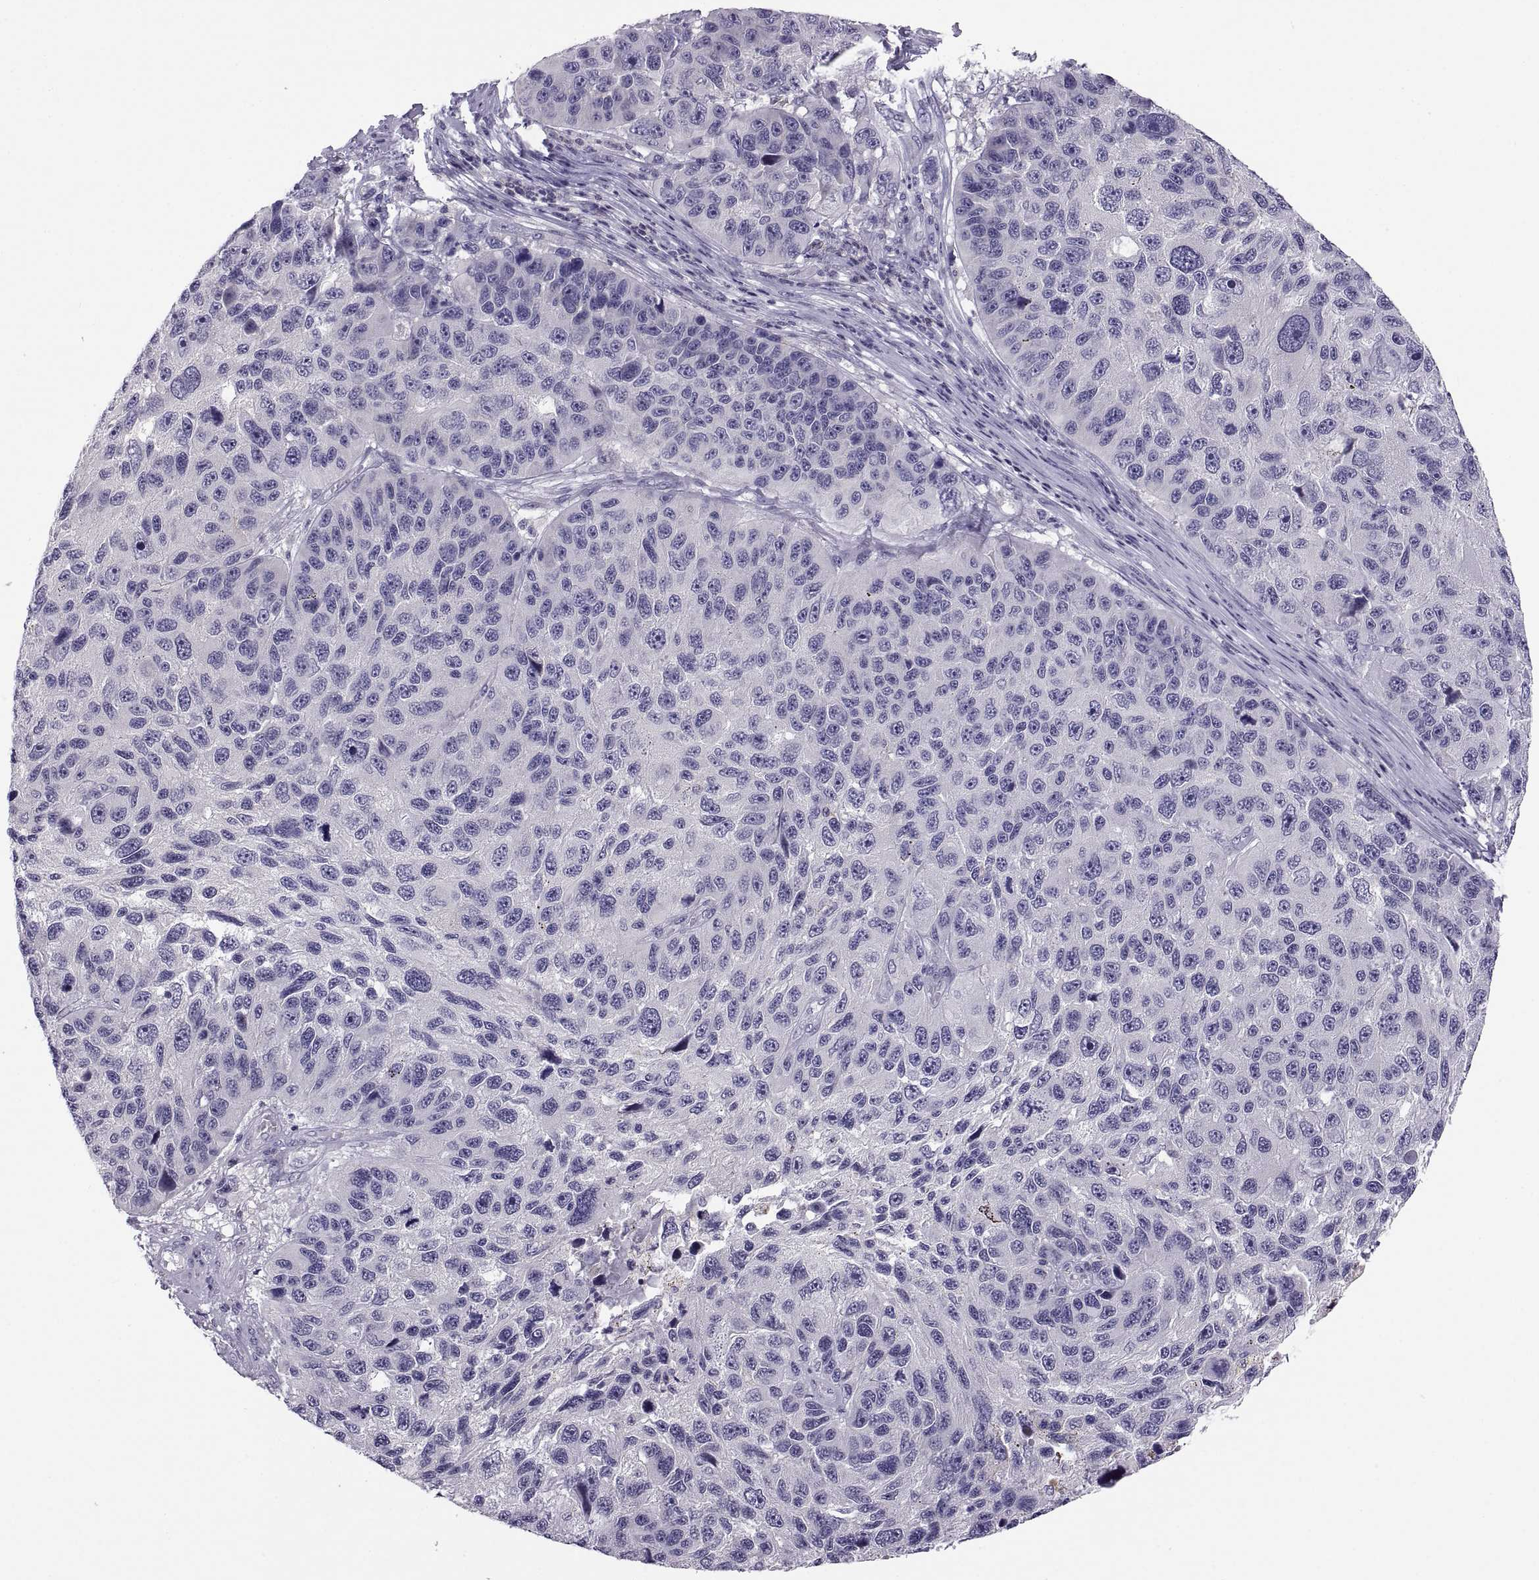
{"staining": {"intensity": "negative", "quantity": "none", "location": "none"}, "tissue": "melanoma", "cell_type": "Tumor cells", "image_type": "cancer", "snomed": [{"axis": "morphology", "description": "Malignant melanoma, NOS"}, {"axis": "topography", "description": "Skin"}], "caption": "The image exhibits no staining of tumor cells in malignant melanoma.", "gene": "TTC21A", "patient": {"sex": "male", "age": 53}}